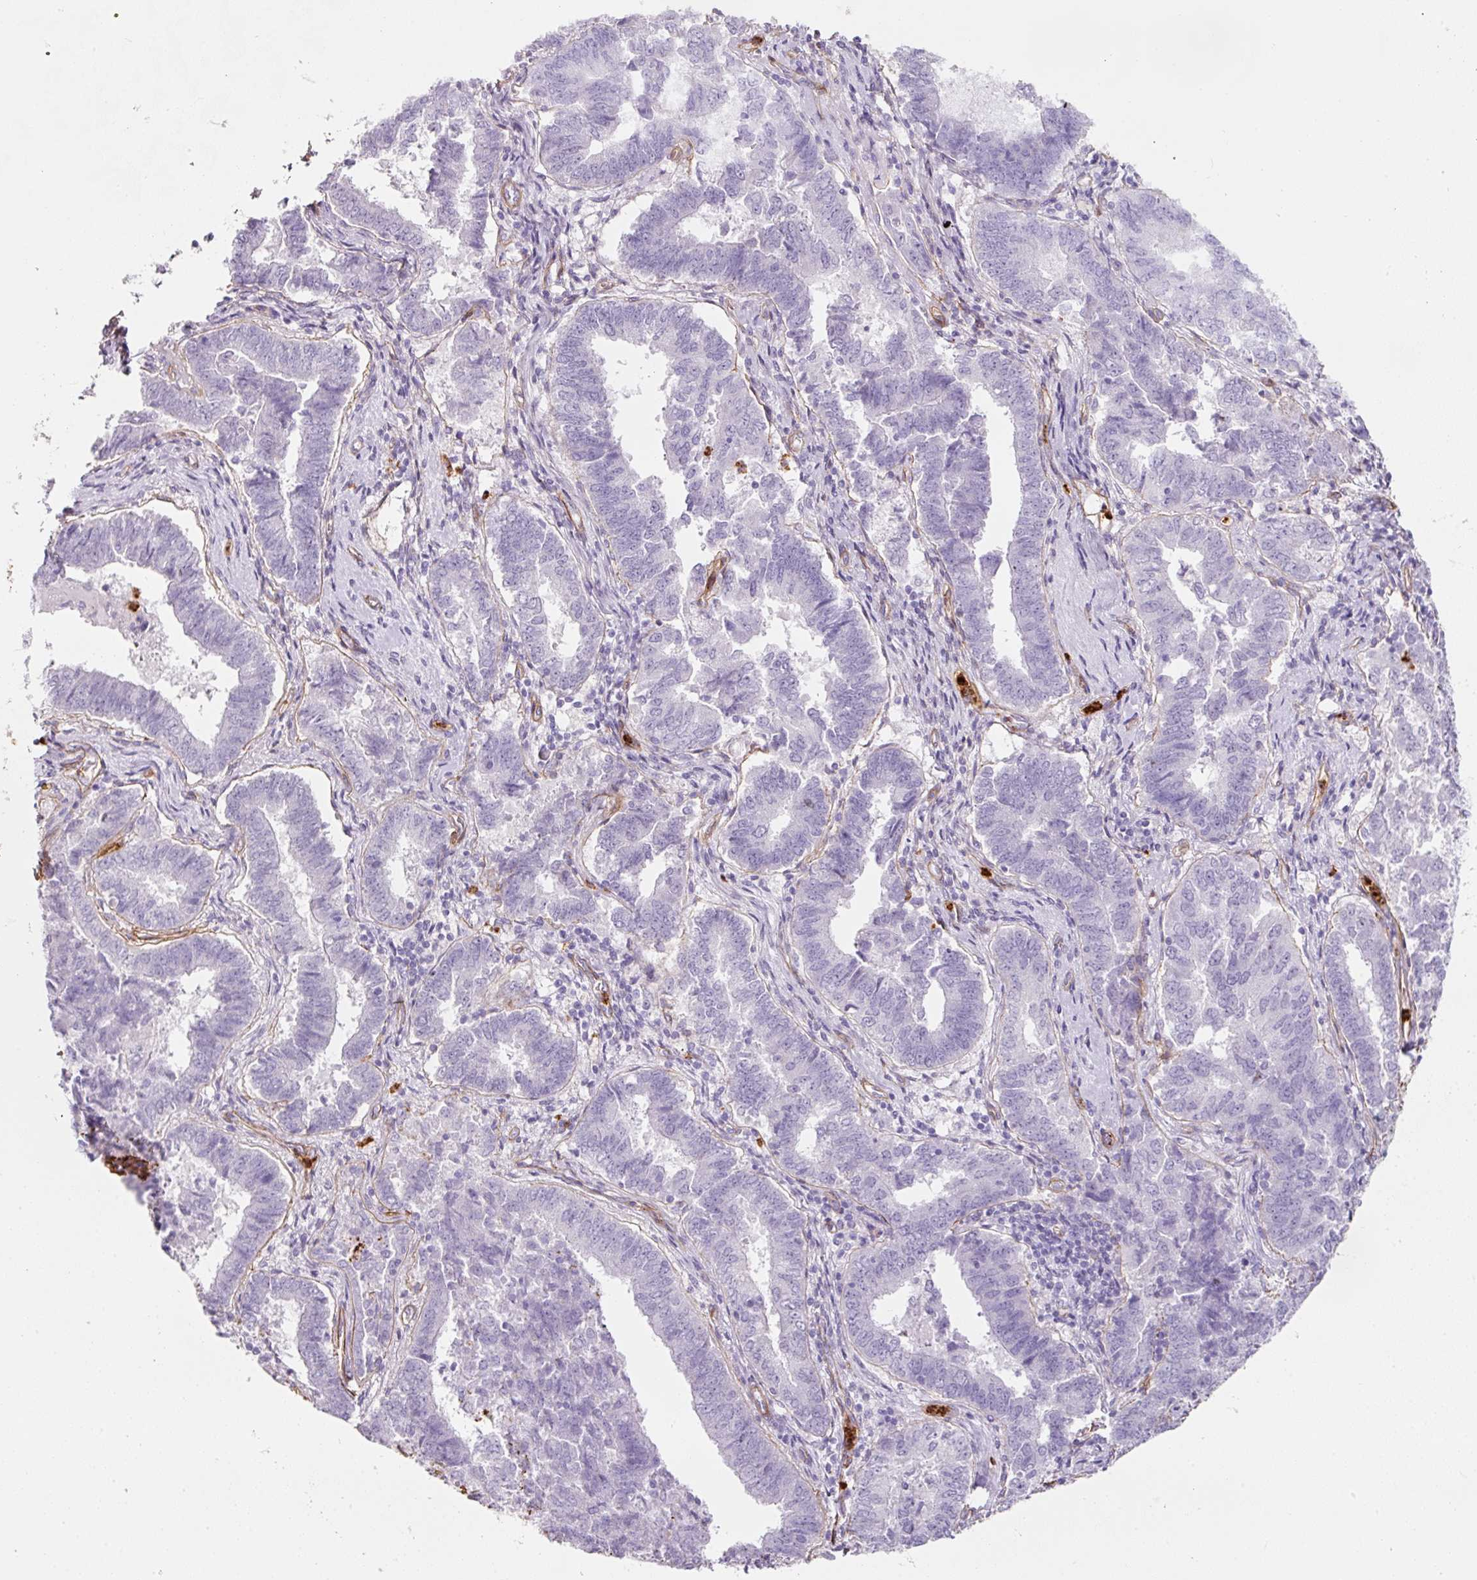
{"staining": {"intensity": "negative", "quantity": "none", "location": "none"}, "tissue": "endometrial cancer", "cell_type": "Tumor cells", "image_type": "cancer", "snomed": [{"axis": "morphology", "description": "Adenocarcinoma, NOS"}, {"axis": "topography", "description": "Endometrium"}], "caption": "An immunohistochemistry (IHC) histopathology image of adenocarcinoma (endometrial) is shown. There is no staining in tumor cells of adenocarcinoma (endometrial).", "gene": "LOXL4", "patient": {"sex": "female", "age": 72}}